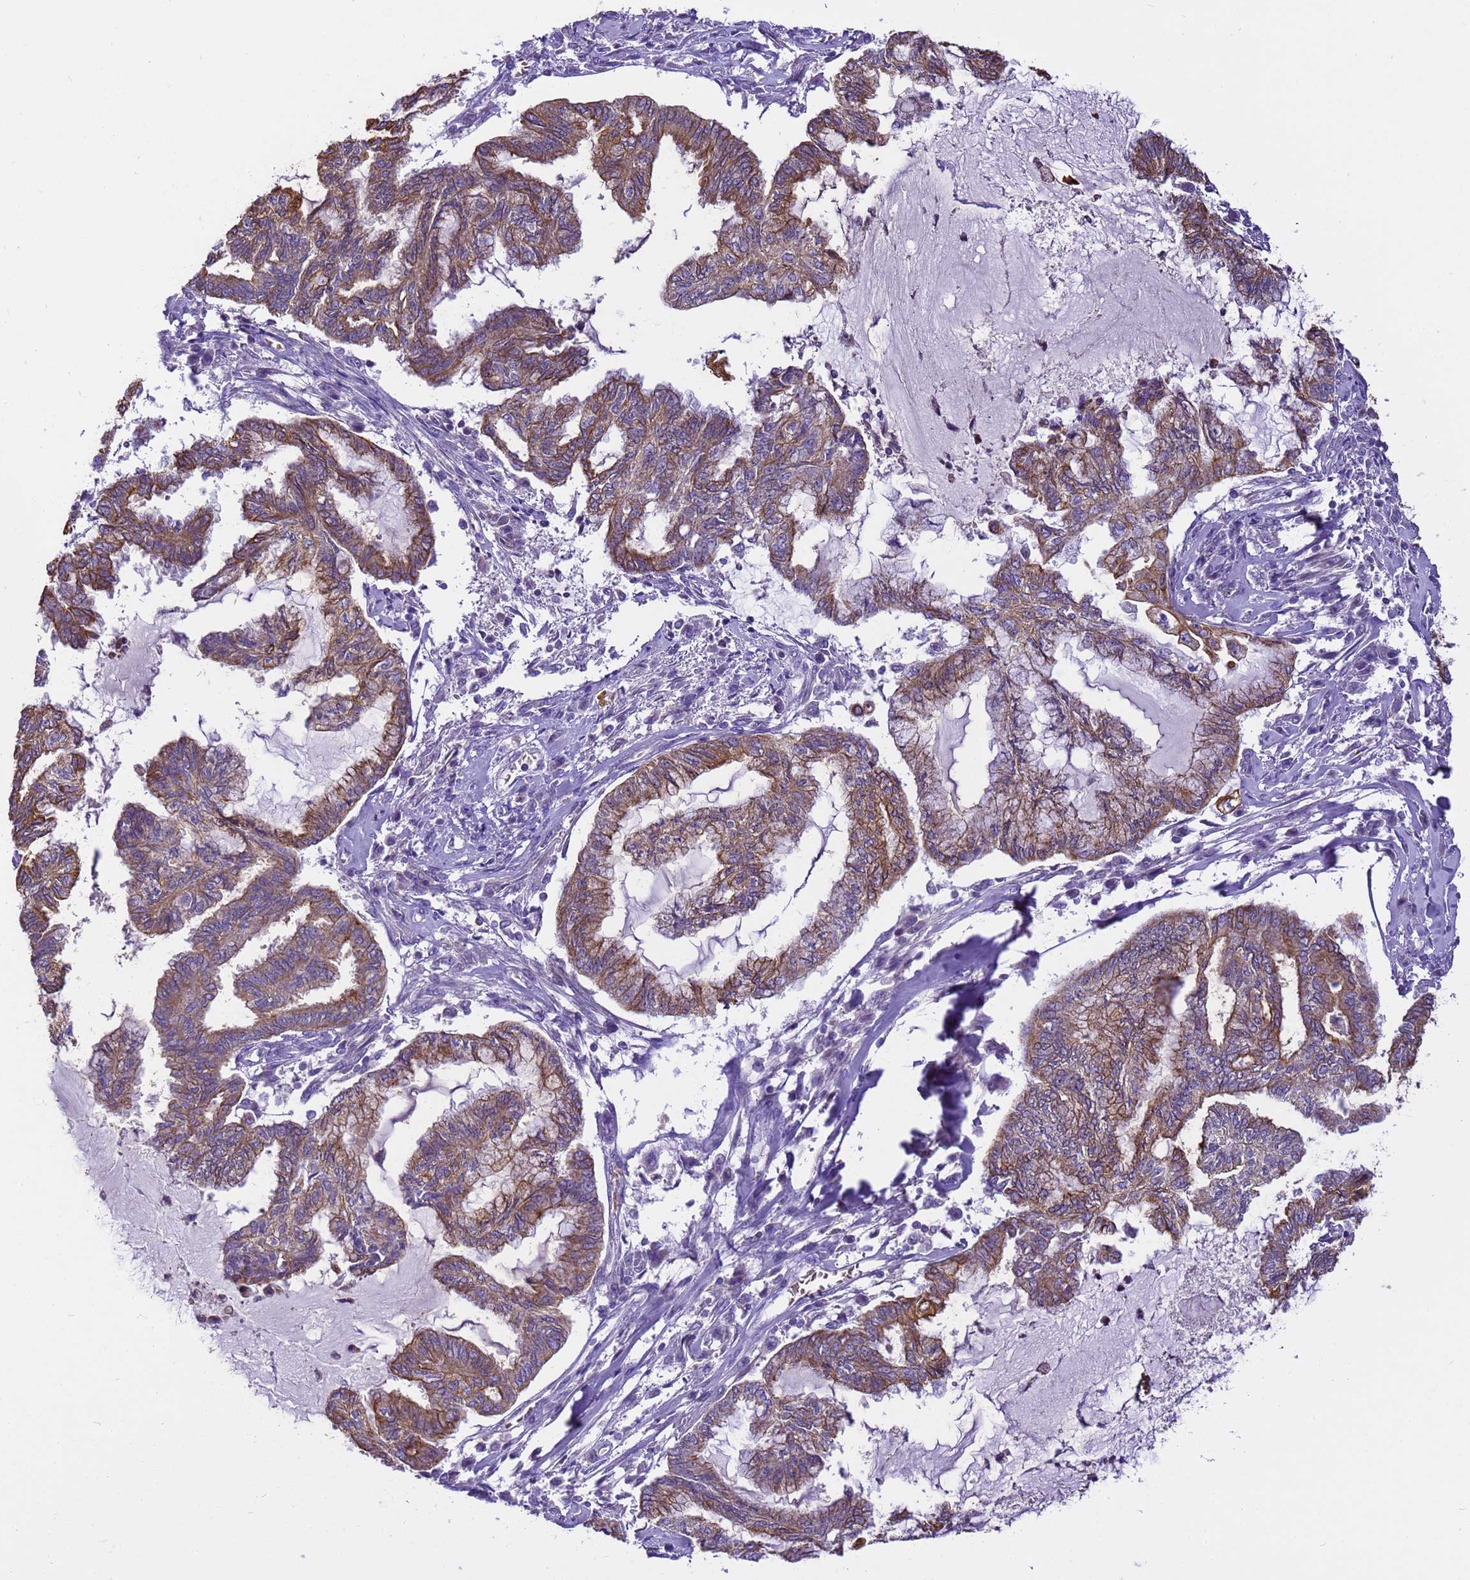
{"staining": {"intensity": "moderate", "quantity": "25%-75%", "location": "cytoplasmic/membranous"}, "tissue": "endometrial cancer", "cell_type": "Tumor cells", "image_type": "cancer", "snomed": [{"axis": "morphology", "description": "Adenocarcinoma, NOS"}, {"axis": "topography", "description": "Endometrium"}], "caption": "Moderate cytoplasmic/membranous staining for a protein is present in approximately 25%-75% of tumor cells of endometrial adenocarcinoma using IHC.", "gene": "PIEZO2", "patient": {"sex": "female", "age": 86}}